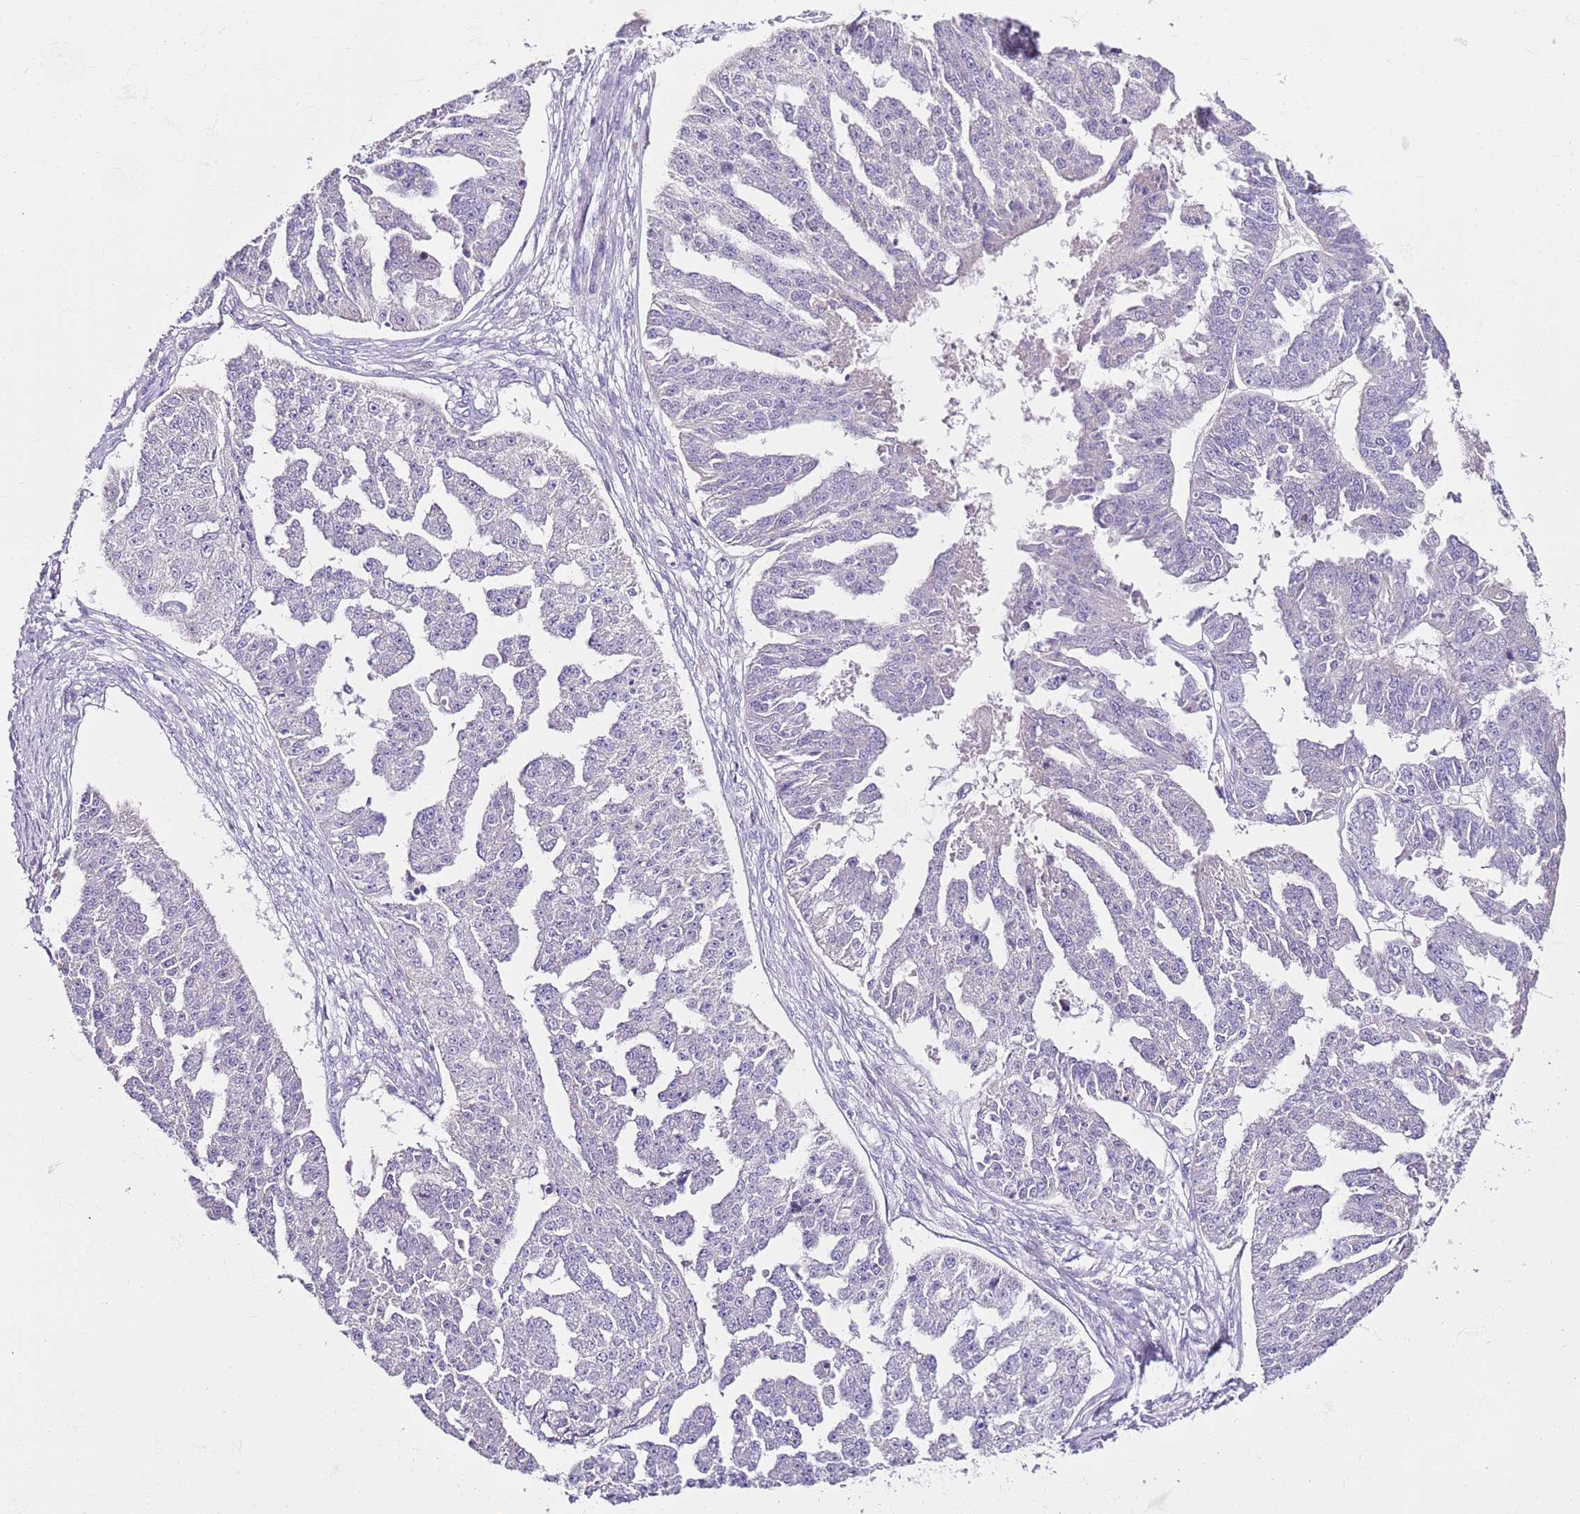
{"staining": {"intensity": "negative", "quantity": "none", "location": "none"}, "tissue": "ovarian cancer", "cell_type": "Tumor cells", "image_type": "cancer", "snomed": [{"axis": "morphology", "description": "Cystadenocarcinoma, serous, NOS"}, {"axis": "topography", "description": "Ovary"}], "caption": "This micrograph is of ovarian serous cystadenocarcinoma stained with IHC to label a protein in brown with the nuclei are counter-stained blue. There is no positivity in tumor cells.", "gene": "MYBPC3", "patient": {"sex": "female", "age": 58}}